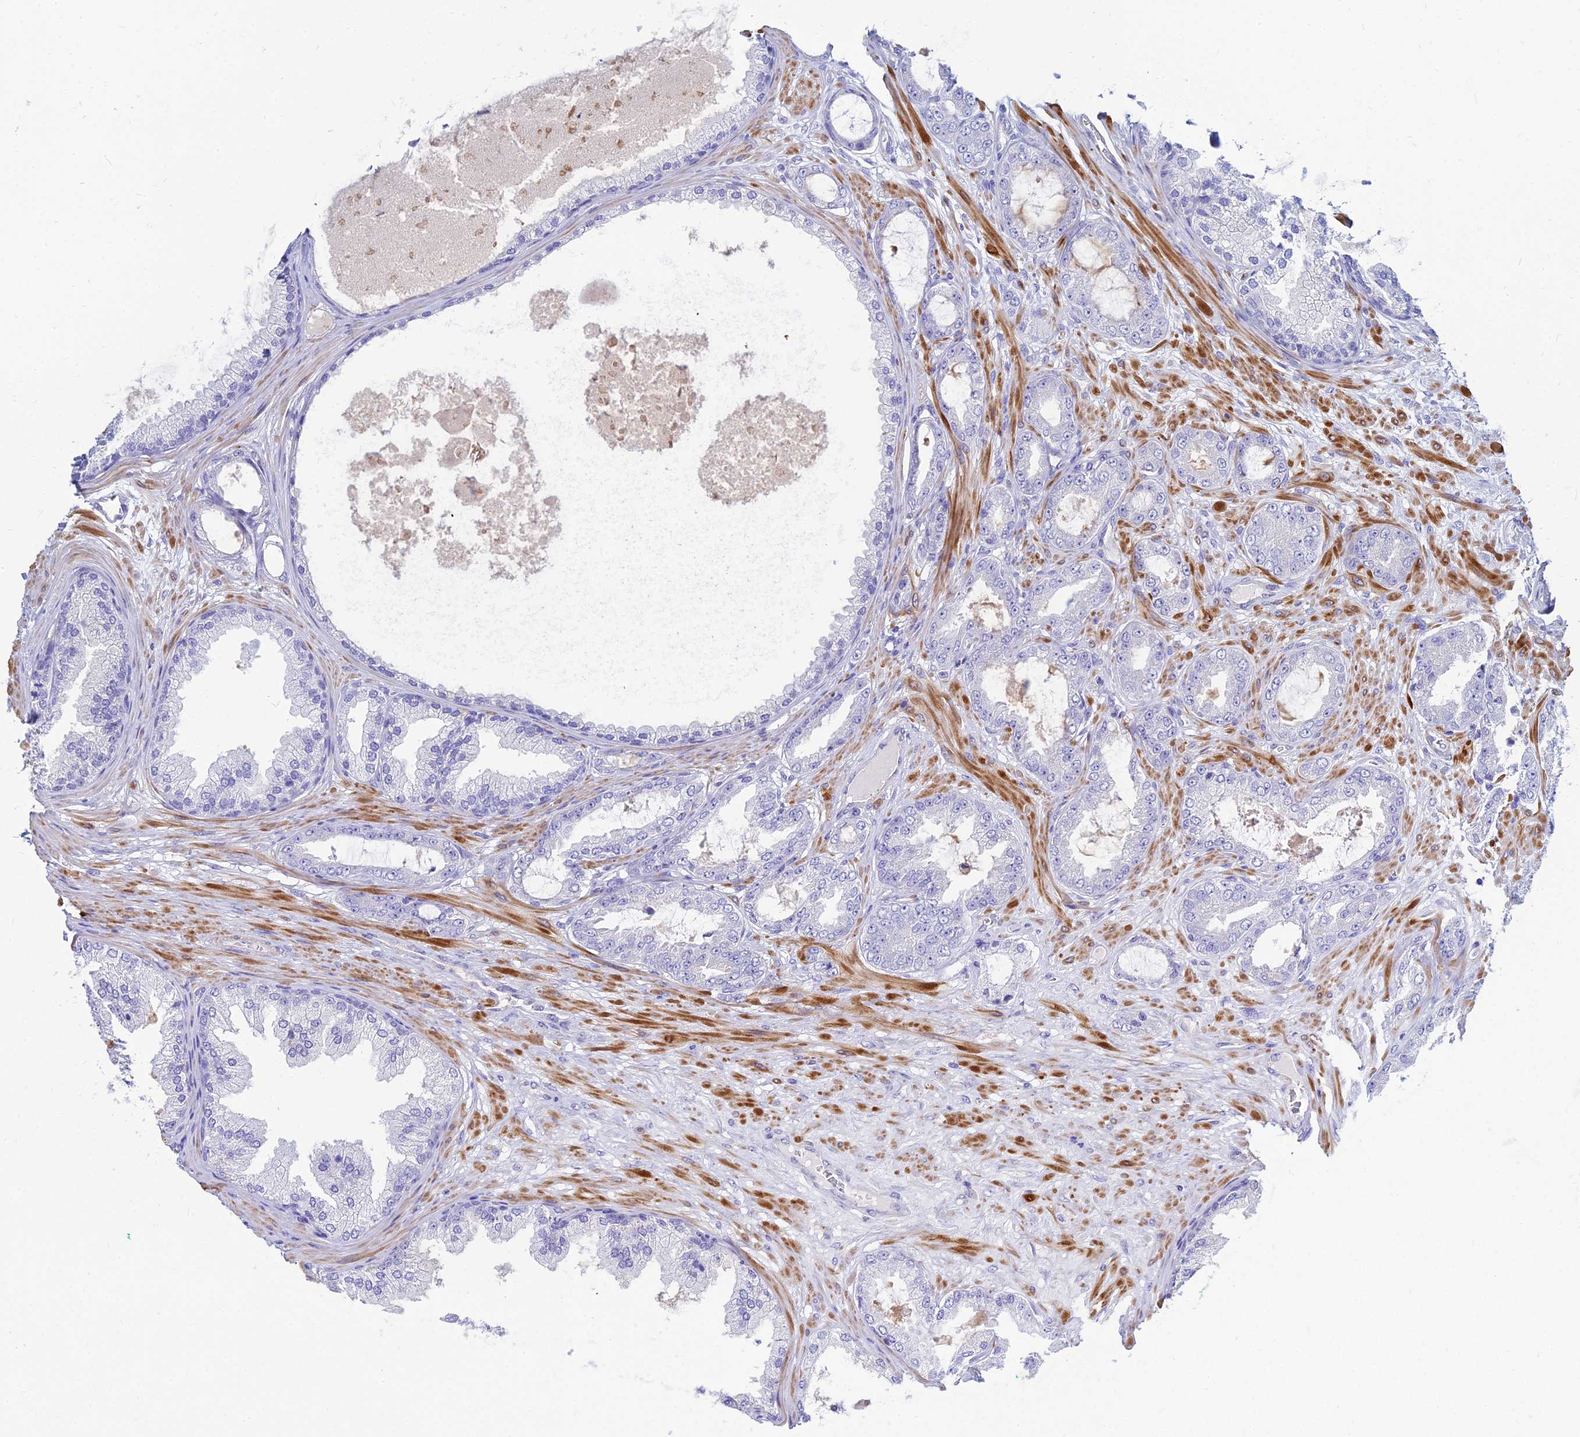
{"staining": {"intensity": "negative", "quantity": "none", "location": "none"}, "tissue": "prostate cancer", "cell_type": "Tumor cells", "image_type": "cancer", "snomed": [{"axis": "morphology", "description": "Adenocarcinoma, Low grade"}, {"axis": "topography", "description": "Prostate"}], "caption": "Immunohistochemistry (IHC) image of prostate cancer (adenocarcinoma (low-grade)) stained for a protein (brown), which exhibits no positivity in tumor cells. The staining was performed using DAB to visualize the protein expression in brown, while the nuclei were stained in blue with hematoxylin (Magnification: 20x).", "gene": "ZNF552", "patient": {"sex": "male", "age": 63}}